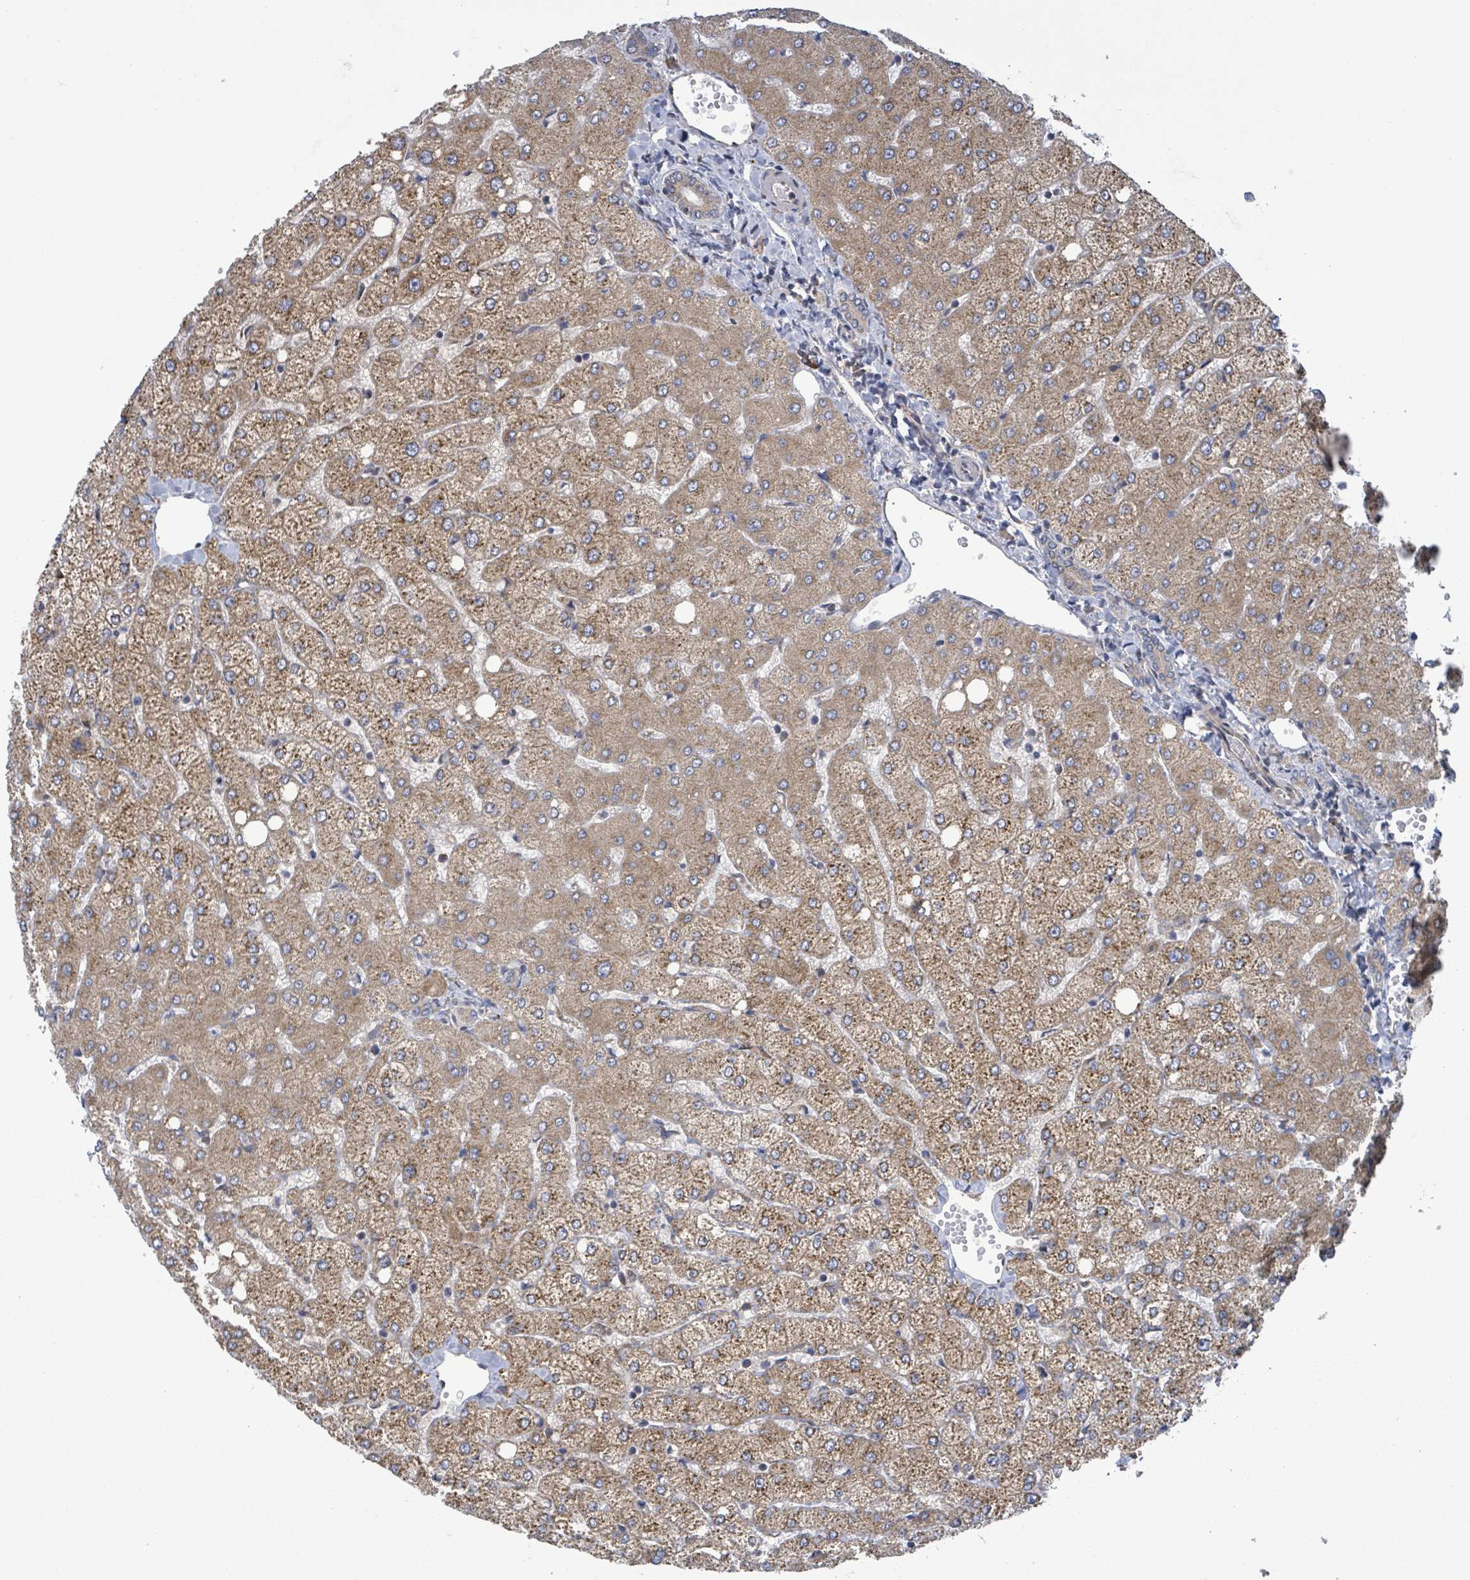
{"staining": {"intensity": "weak", "quantity": ">75%", "location": "cytoplasmic/membranous"}, "tissue": "liver", "cell_type": "Cholangiocytes", "image_type": "normal", "snomed": [{"axis": "morphology", "description": "Normal tissue, NOS"}, {"axis": "topography", "description": "Liver"}], "caption": "The photomicrograph exhibits immunohistochemical staining of normal liver. There is weak cytoplasmic/membranous positivity is identified in approximately >75% of cholangiocytes.", "gene": "NOMO1", "patient": {"sex": "female", "age": 54}}